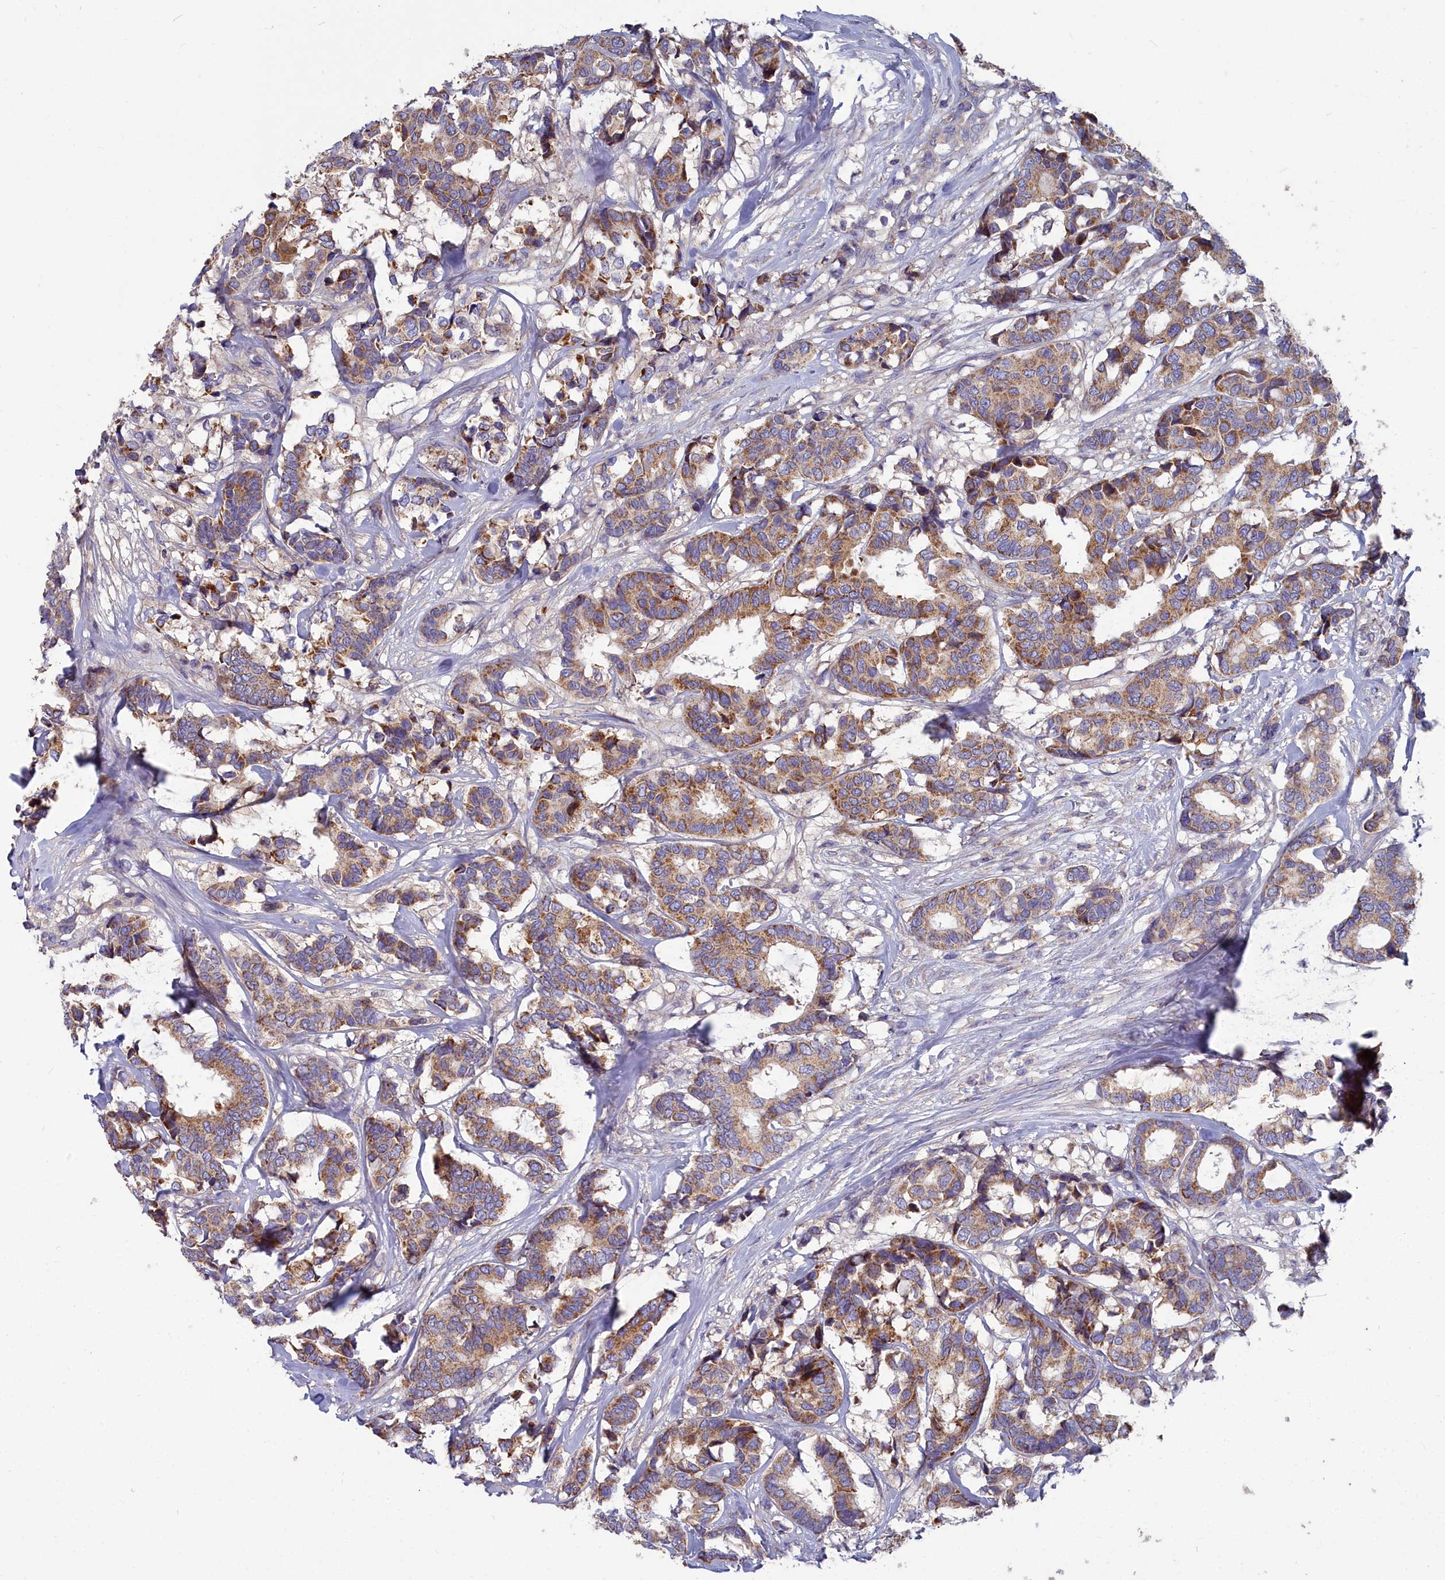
{"staining": {"intensity": "moderate", "quantity": ">75%", "location": "cytoplasmic/membranous"}, "tissue": "breast cancer", "cell_type": "Tumor cells", "image_type": "cancer", "snomed": [{"axis": "morphology", "description": "Normal tissue, NOS"}, {"axis": "morphology", "description": "Duct carcinoma"}, {"axis": "topography", "description": "Breast"}], "caption": "An image showing moderate cytoplasmic/membranous positivity in about >75% of tumor cells in infiltrating ductal carcinoma (breast), as visualized by brown immunohistochemical staining.", "gene": "COX20", "patient": {"sex": "female", "age": 87}}